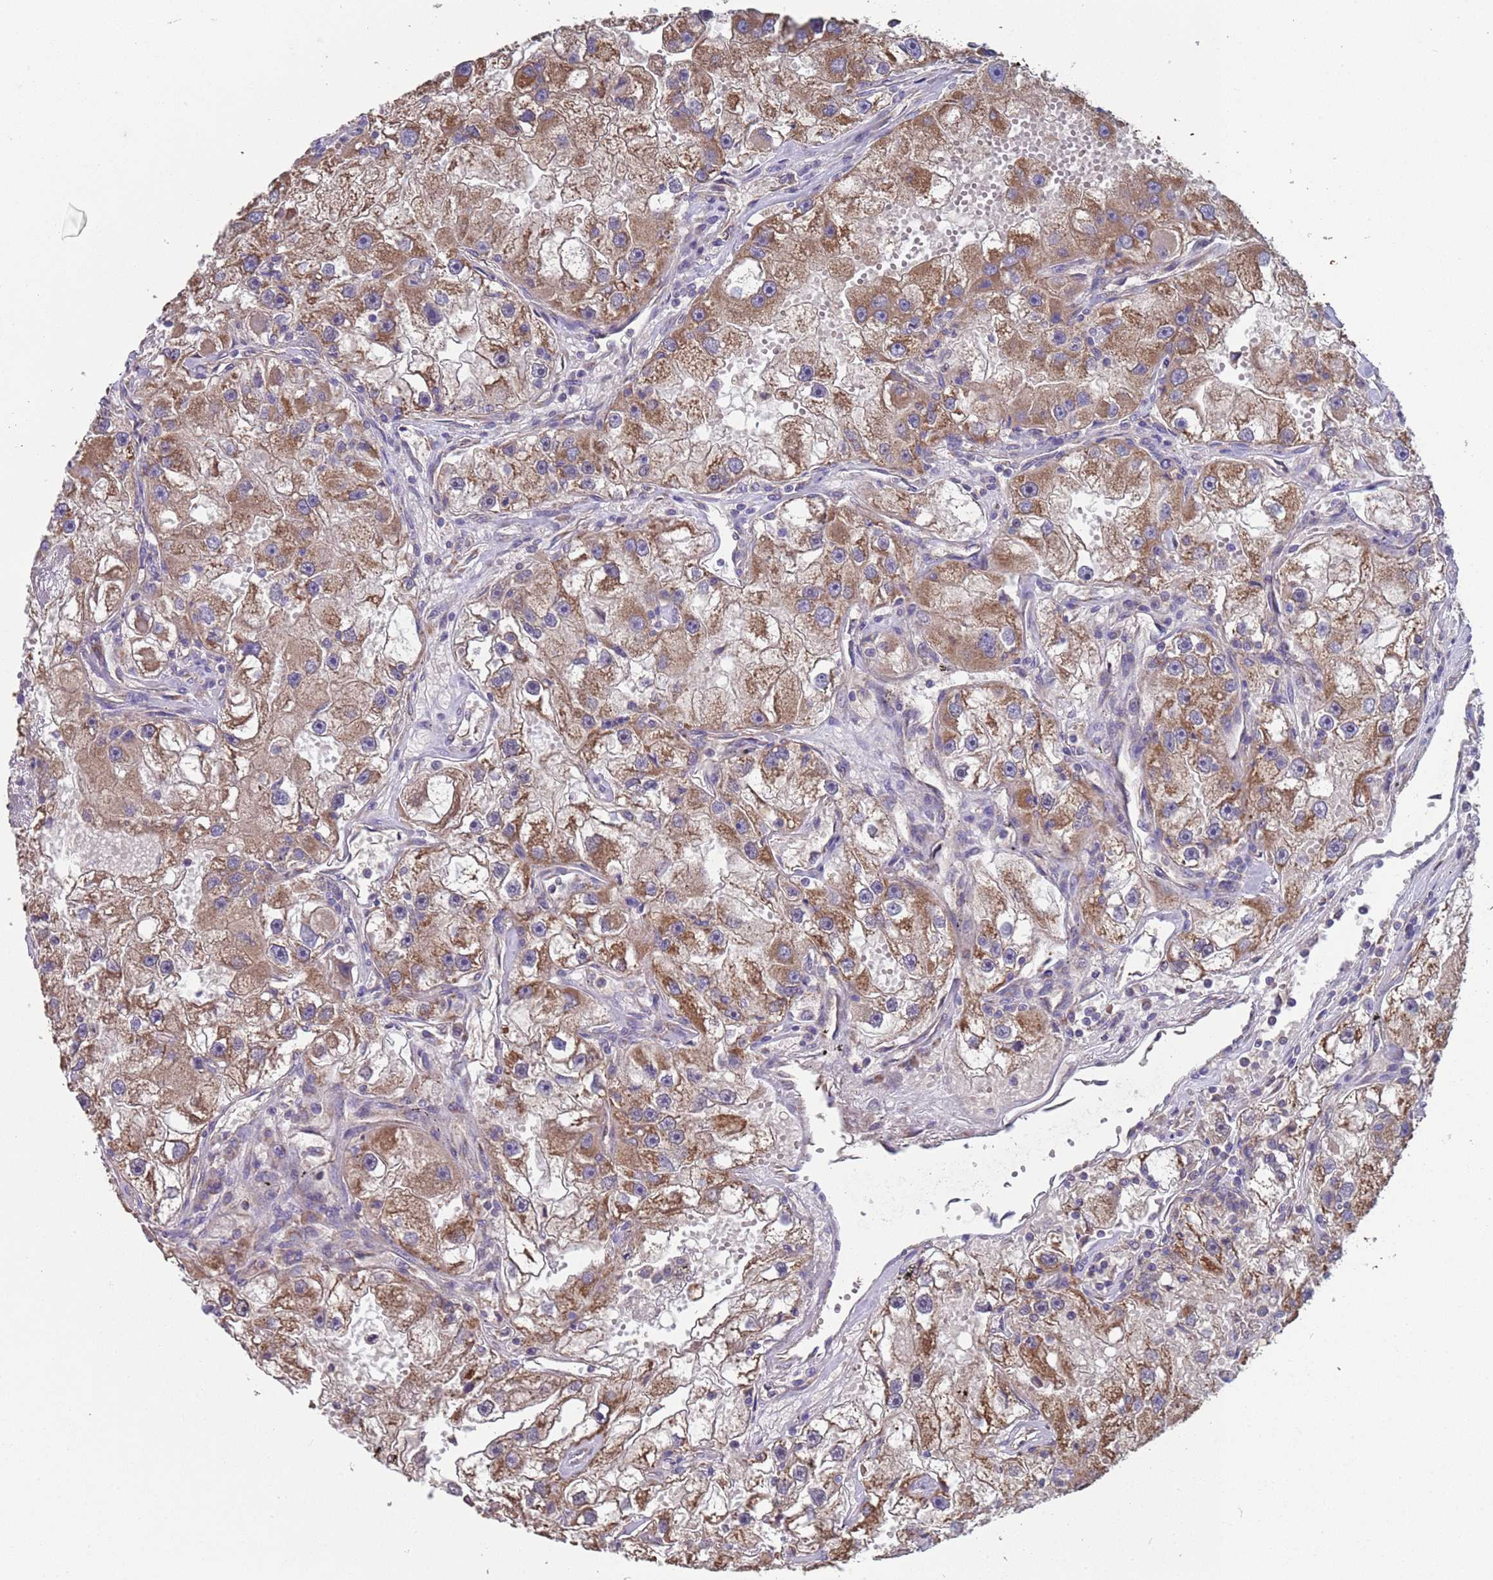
{"staining": {"intensity": "moderate", "quantity": ">75%", "location": "cytoplasmic/membranous"}, "tissue": "renal cancer", "cell_type": "Tumor cells", "image_type": "cancer", "snomed": [{"axis": "morphology", "description": "Adenocarcinoma, NOS"}, {"axis": "topography", "description": "Kidney"}], "caption": "Immunohistochemical staining of human adenocarcinoma (renal) displays moderate cytoplasmic/membranous protein staining in approximately >75% of tumor cells.", "gene": "EEF1AKMT1", "patient": {"sex": "male", "age": 63}}